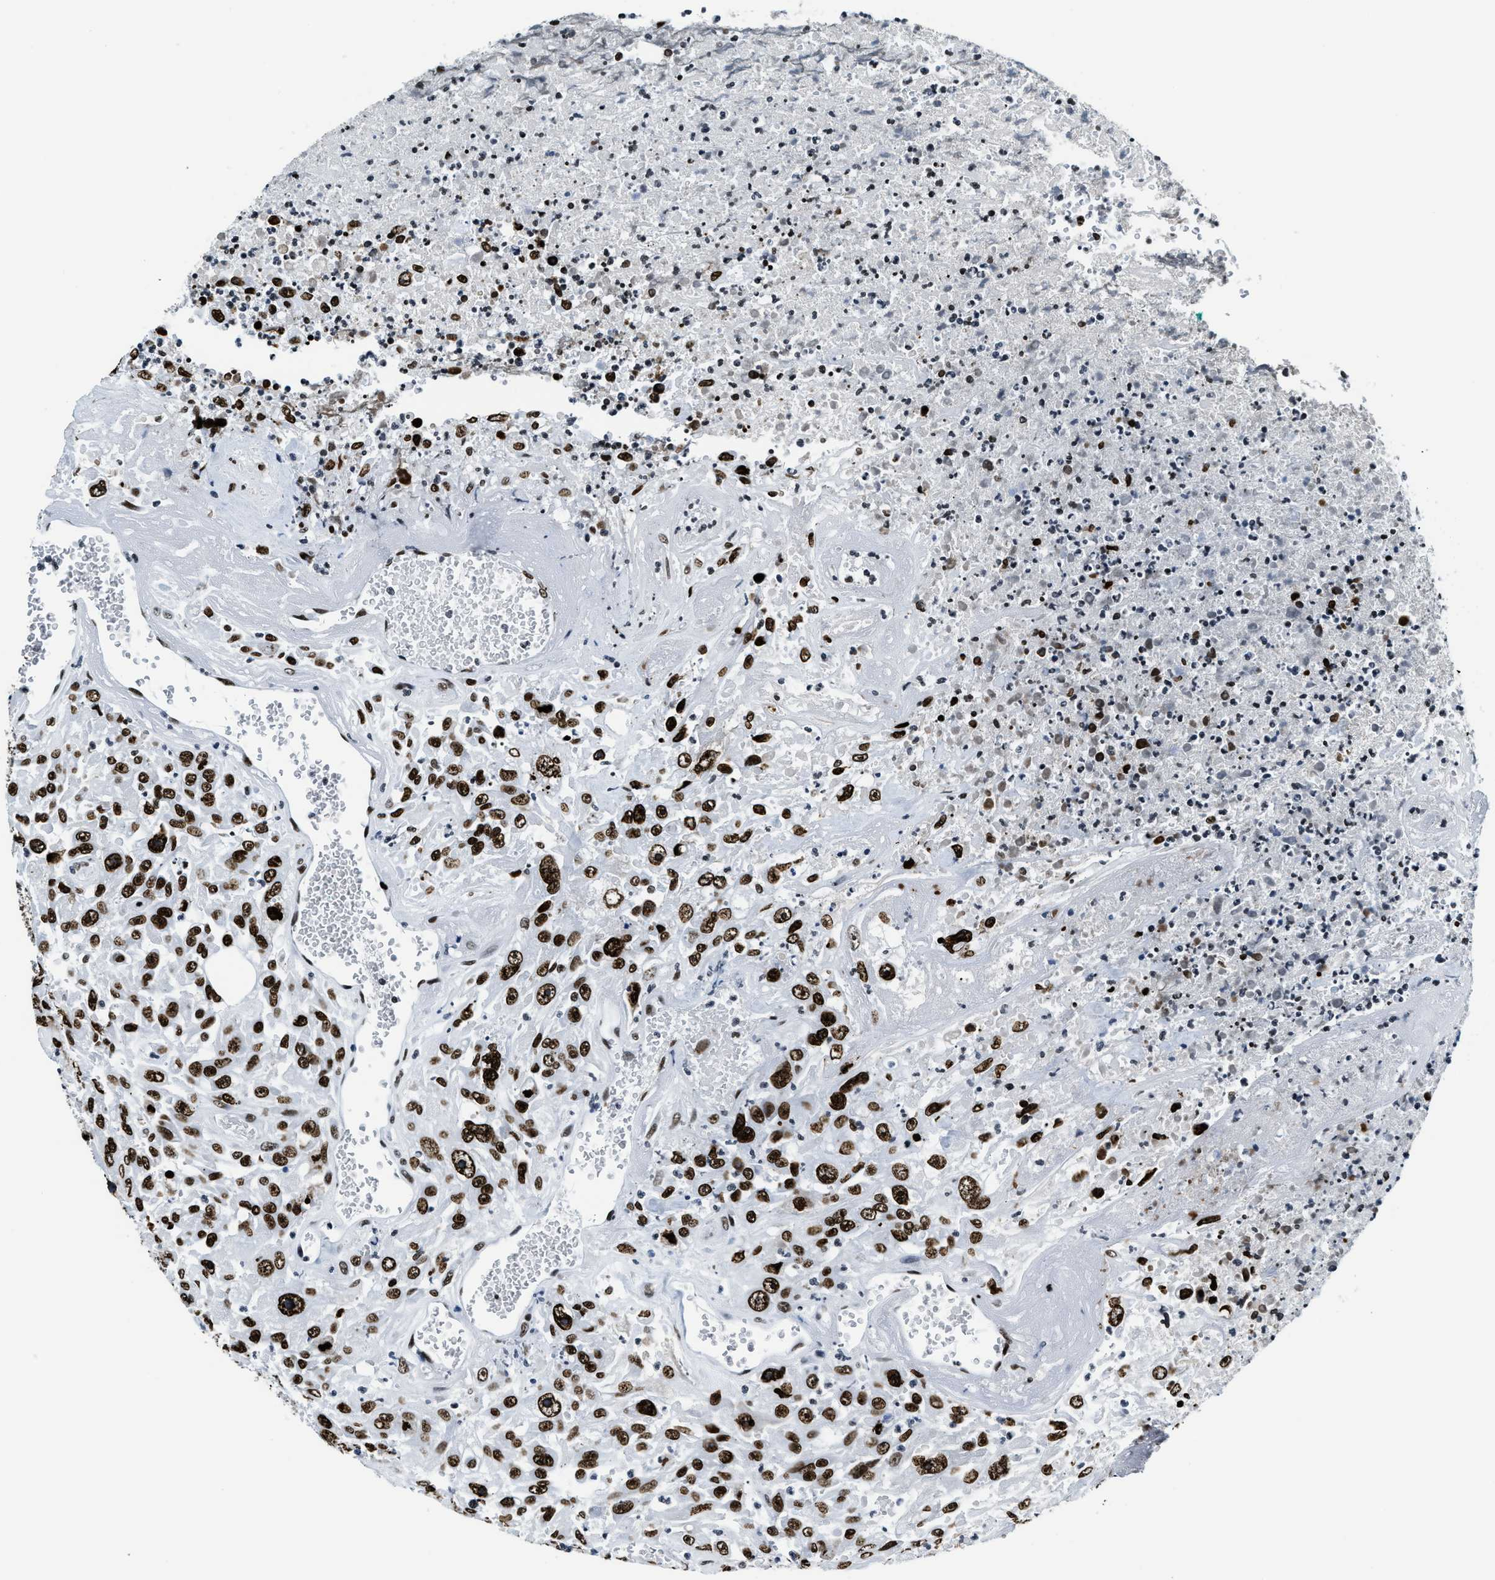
{"staining": {"intensity": "strong", "quantity": ">75%", "location": "nuclear"}, "tissue": "urothelial cancer", "cell_type": "Tumor cells", "image_type": "cancer", "snomed": [{"axis": "morphology", "description": "Urothelial carcinoma, High grade"}, {"axis": "topography", "description": "Urinary bladder"}], "caption": "This is an image of immunohistochemistry (IHC) staining of high-grade urothelial carcinoma, which shows strong staining in the nuclear of tumor cells.", "gene": "TOP1", "patient": {"sex": "male", "age": 46}}